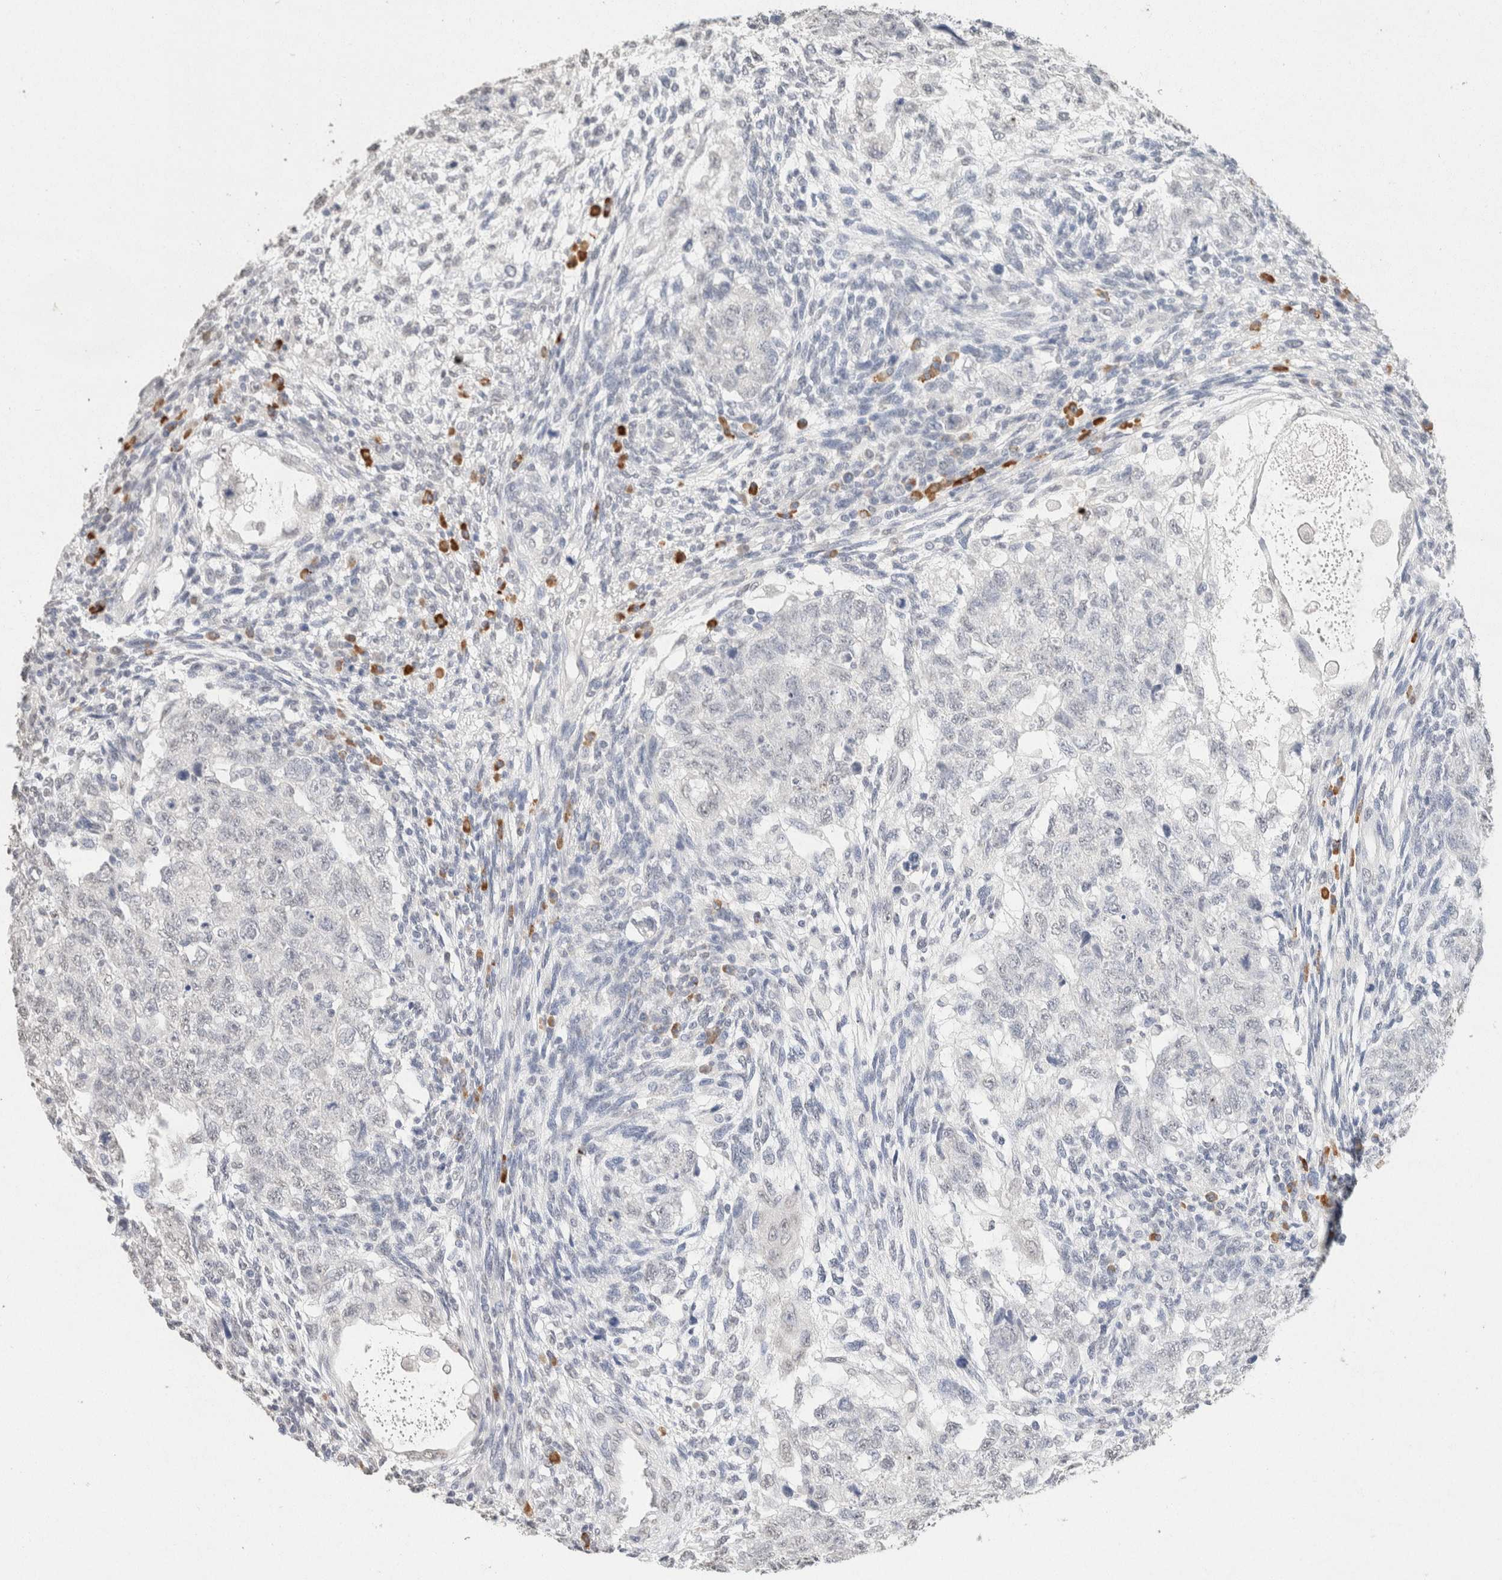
{"staining": {"intensity": "negative", "quantity": "none", "location": "none"}, "tissue": "testis cancer", "cell_type": "Tumor cells", "image_type": "cancer", "snomed": [{"axis": "morphology", "description": "Normal tissue, NOS"}, {"axis": "morphology", "description": "Carcinoma, Embryonal, NOS"}, {"axis": "topography", "description": "Testis"}], "caption": "Testis cancer (embryonal carcinoma) was stained to show a protein in brown. There is no significant positivity in tumor cells. (DAB immunohistochemistry (IHC), high magnification).", "gene": "CD80", "patient": {"sex": "male", "age": 36}}